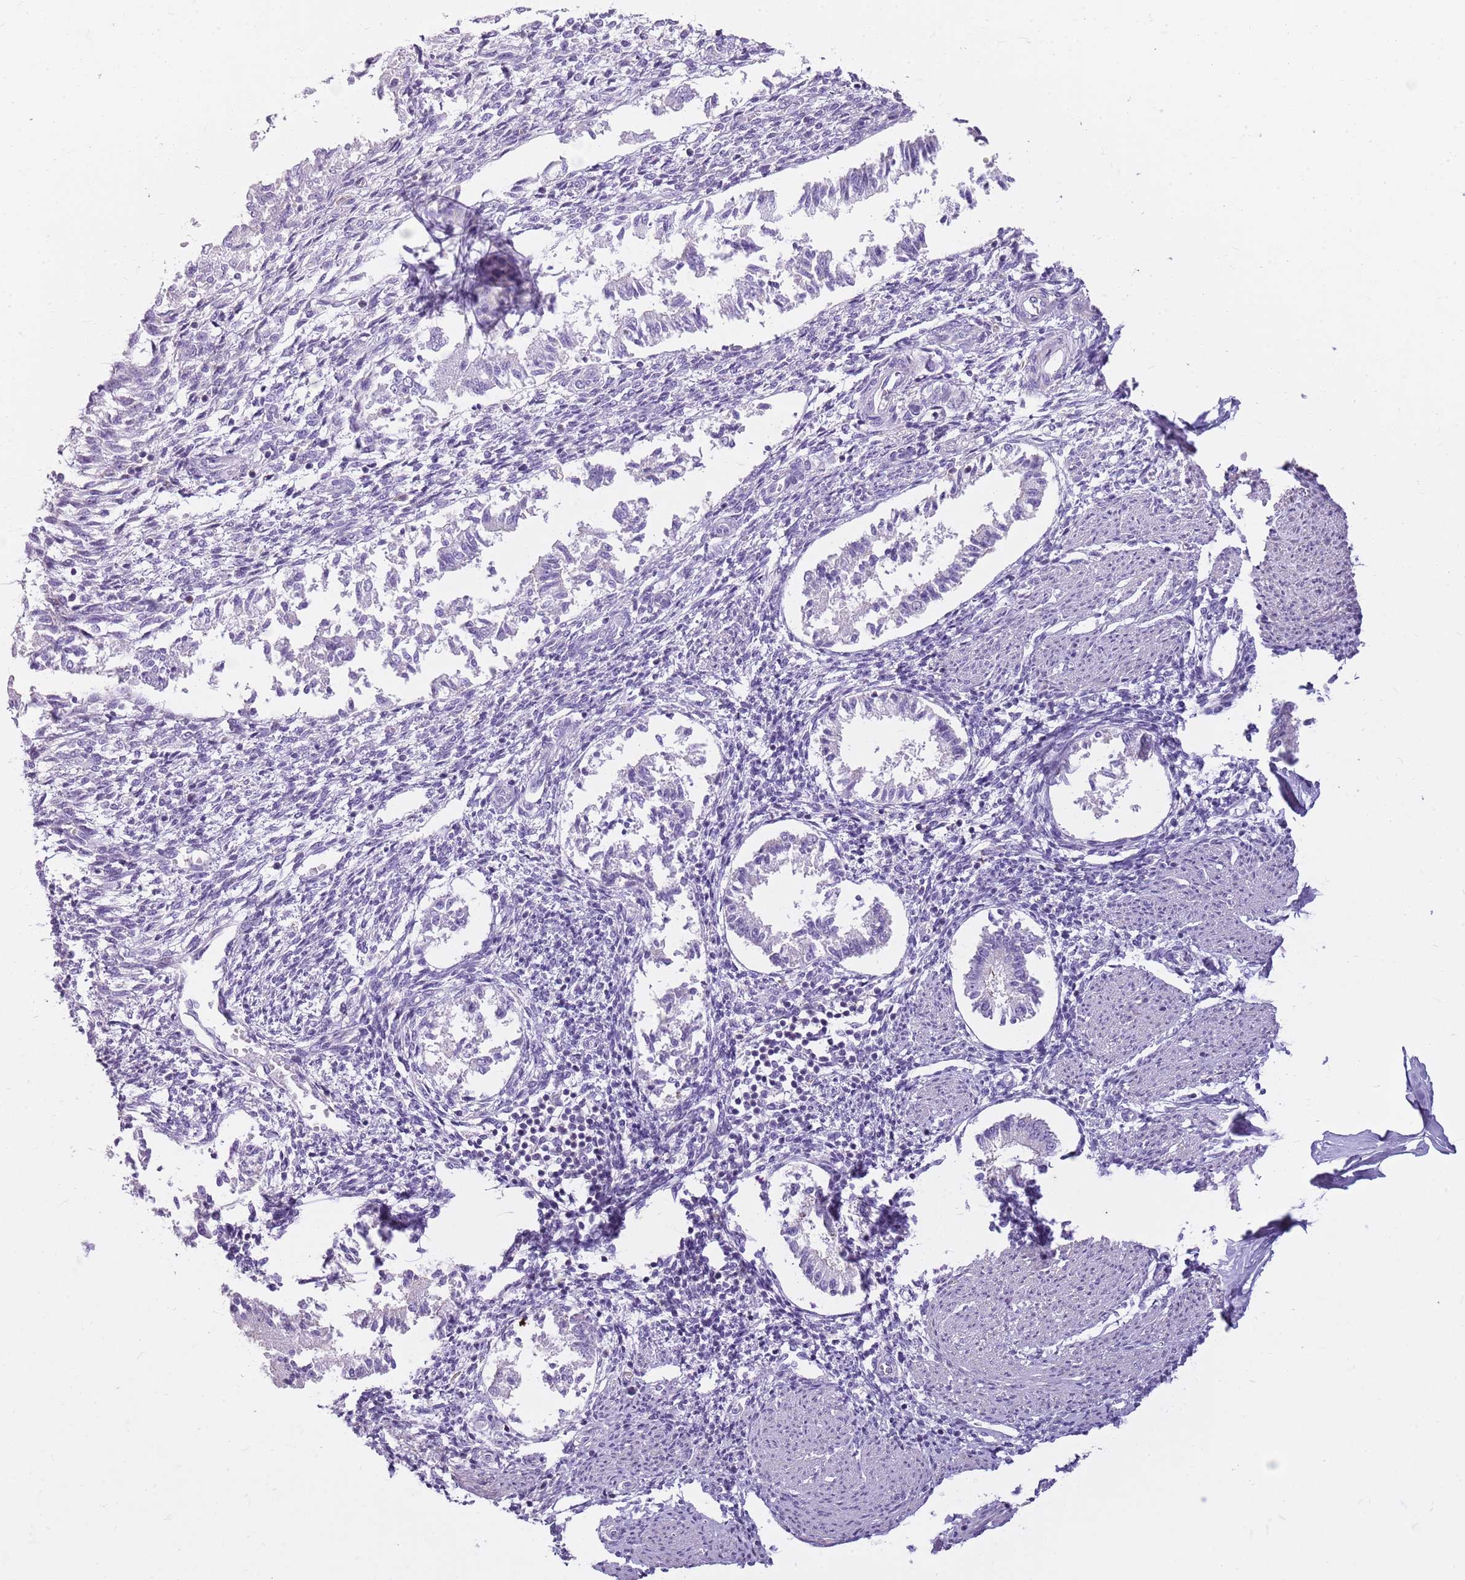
{"staining": {"intensity": "negative", "quantity": "none", "location": "none"}, "tissue": "endometrium", "cell_type": "Cells in endometrial stroma", "image_type": "normal", "snomed": [{"axis": "morphology", "description": "Normal tissue, NOS"}, {"axis": "topography", "description": "Uterus"}, {"axis": "topography", "description": "Endometrium"}], "caption": "An immunohistochemistry (IHC) micrograph of unremarkable endometrium is shown. There is no staining in cells in endometrial stroma of endometrium. Nuclei are stained in blue.", "gene": "CNPPD1", "patient": {"sex": "female", "age": 48}}